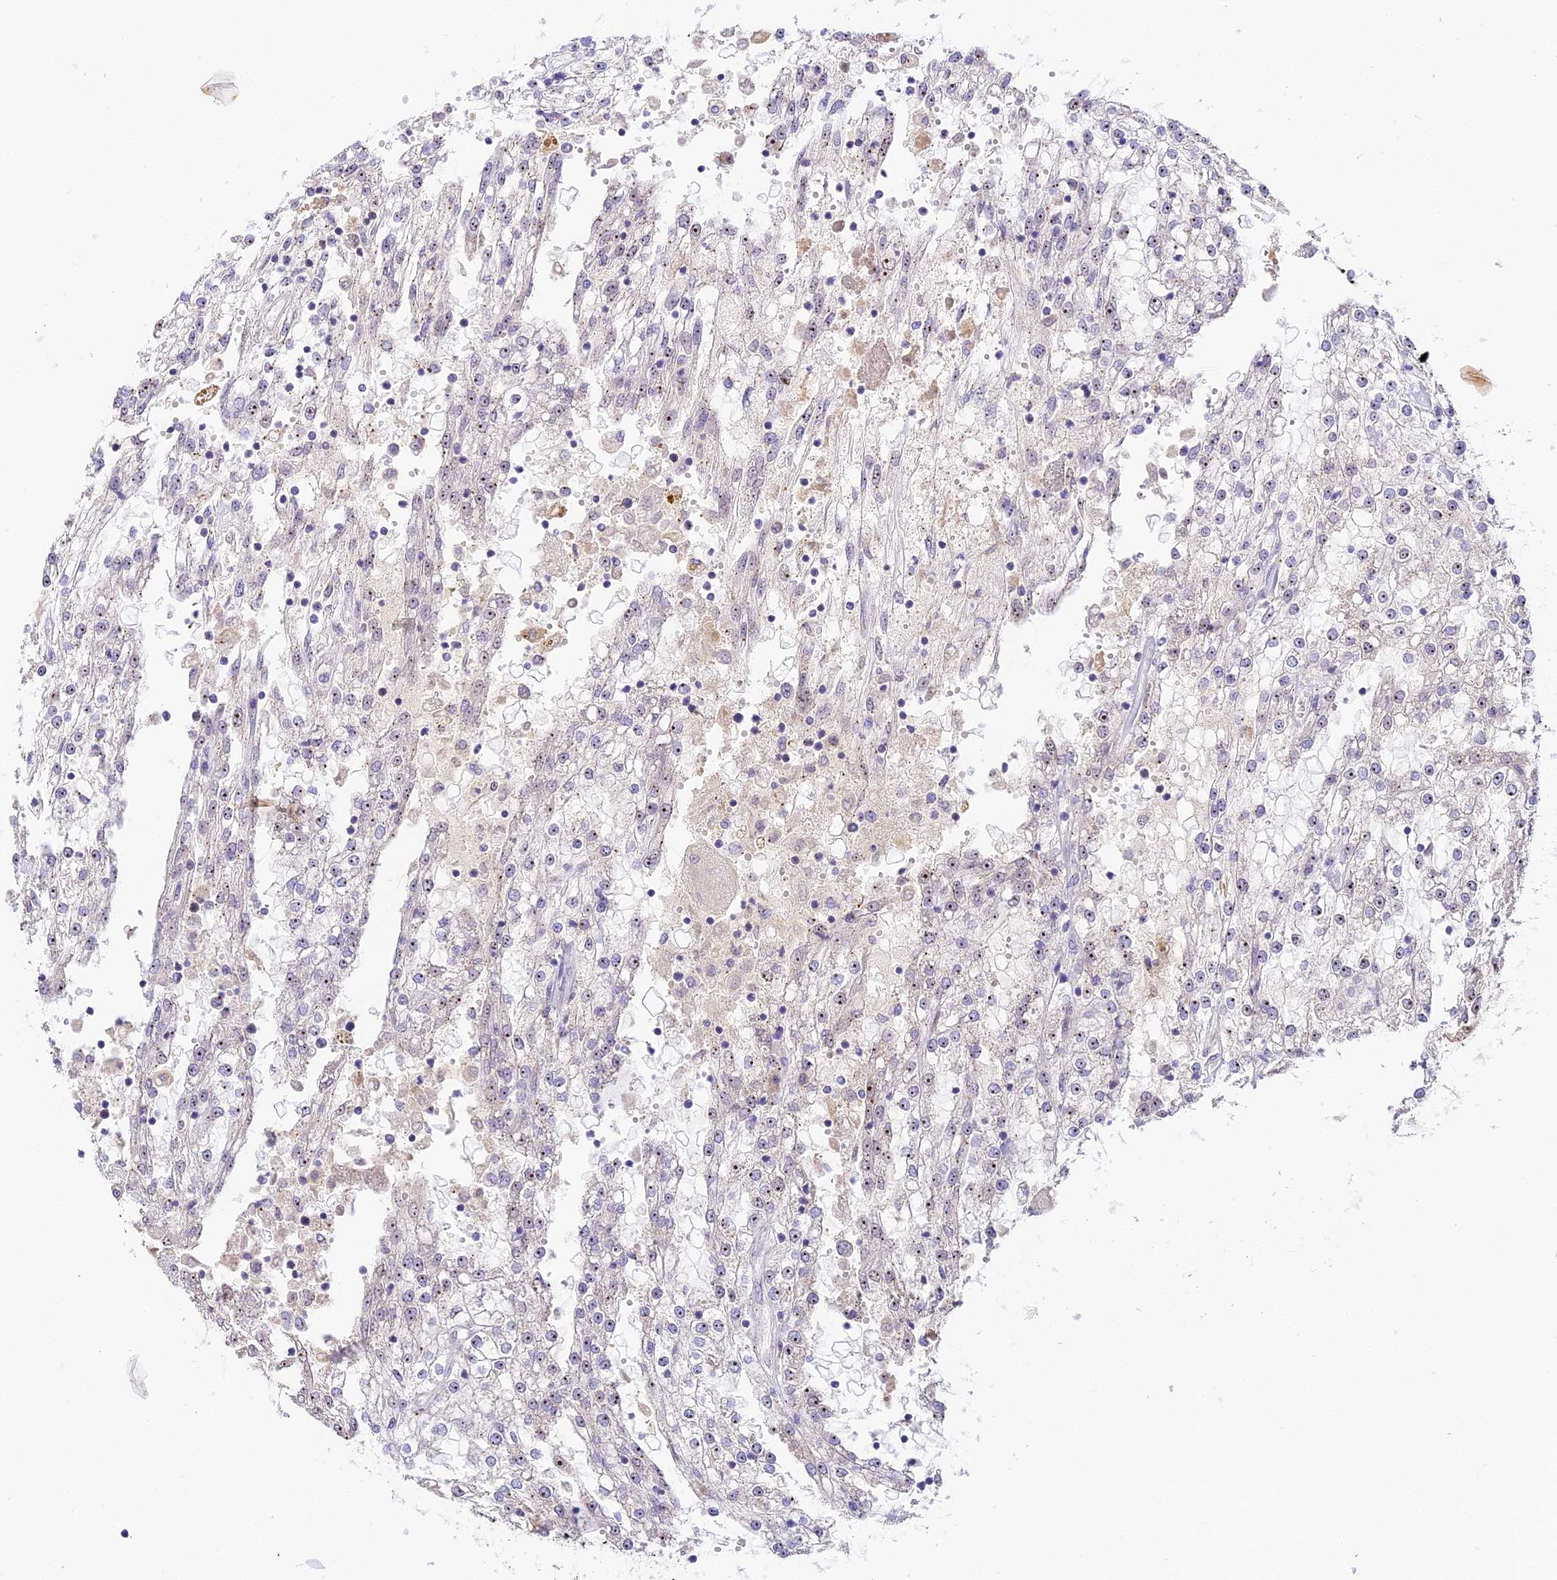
{"staining": {"intensity": "weak", "quantity": "25%-75%", "location": "nuclear"}, "tissue": "renal cancer", "cell_type": "Tumor cells", "image_type": "cancer", "snomed": [{"axis": "morphology", "description": "Adenocarcinoma, NOS"}, {"axis": "topography", "description": "Kidney"}], "caption": "Immunohistochemistry (IHC) photomicrograph of neoplastic tissue: adenocarcinoma (renal) stained using immunohistochemistry (IHC) shows low levels of weak protein expression localized specifically in the nuclear of tumor cells, appearing as a nuclear brown color.", "gene": "RAD51", "patient": {"sex": "female", "age": 52}}